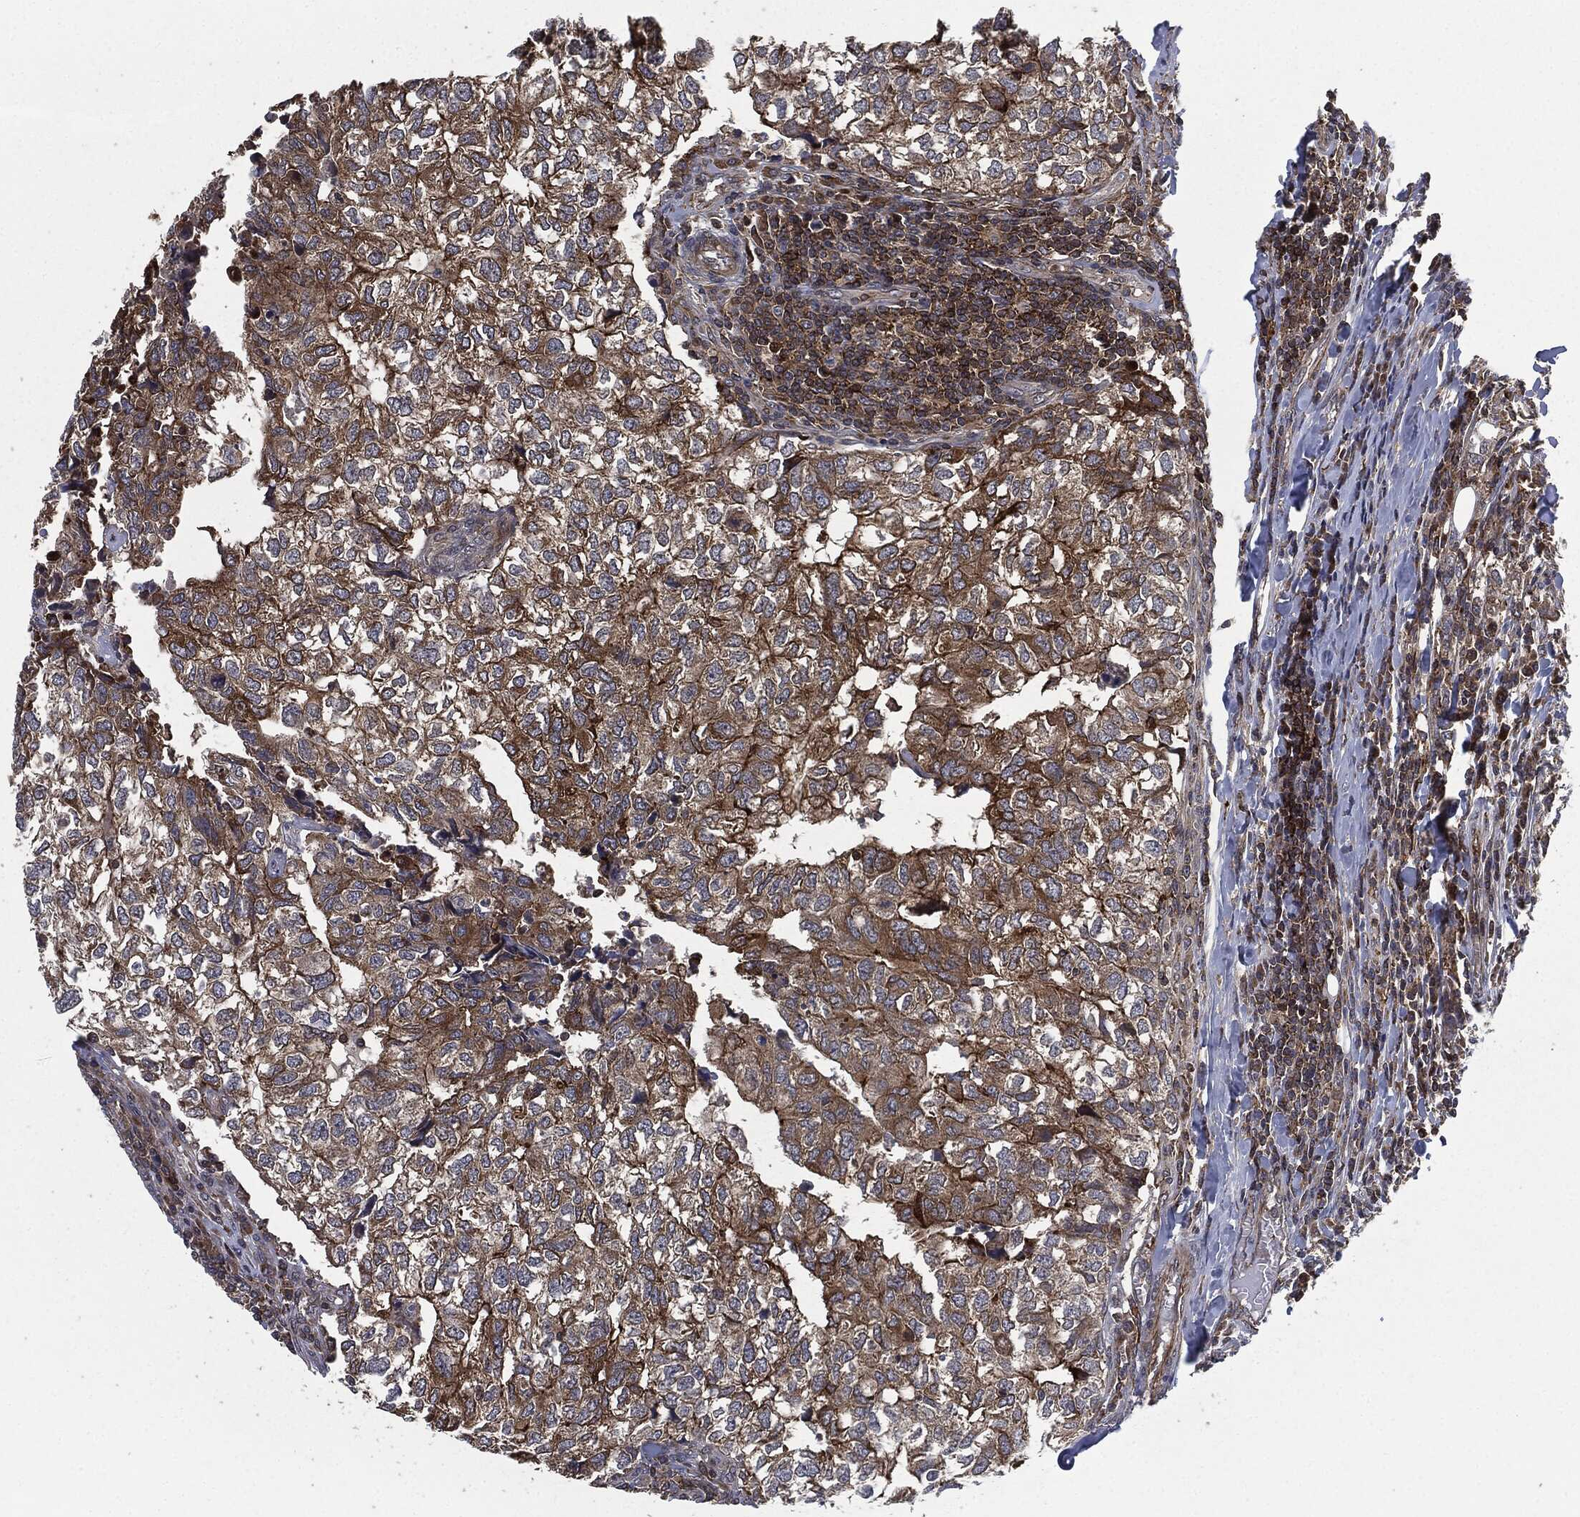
{"staining": {"intensity": "moderate", "quantity": ">75%", "location": "cytoplasmic/membranous"}, "tissue": "breast cancer", "cell_type": "Tumor cells", "image_type": "cancer", "snomed": [{"axis": "morphology", "description": "Duct carcinoma"}, {"axis": "topography", "description": "Breast"}], "caption": "This is an image of immunohistochemistry (IHC) staining of infiltrating ductal carcinoma (breast), which shows moderate expression in the cytoplasmic/membranous of tumor cells.", "gene": "UBR1", "patient": {"sex": "female", "age": 30}}